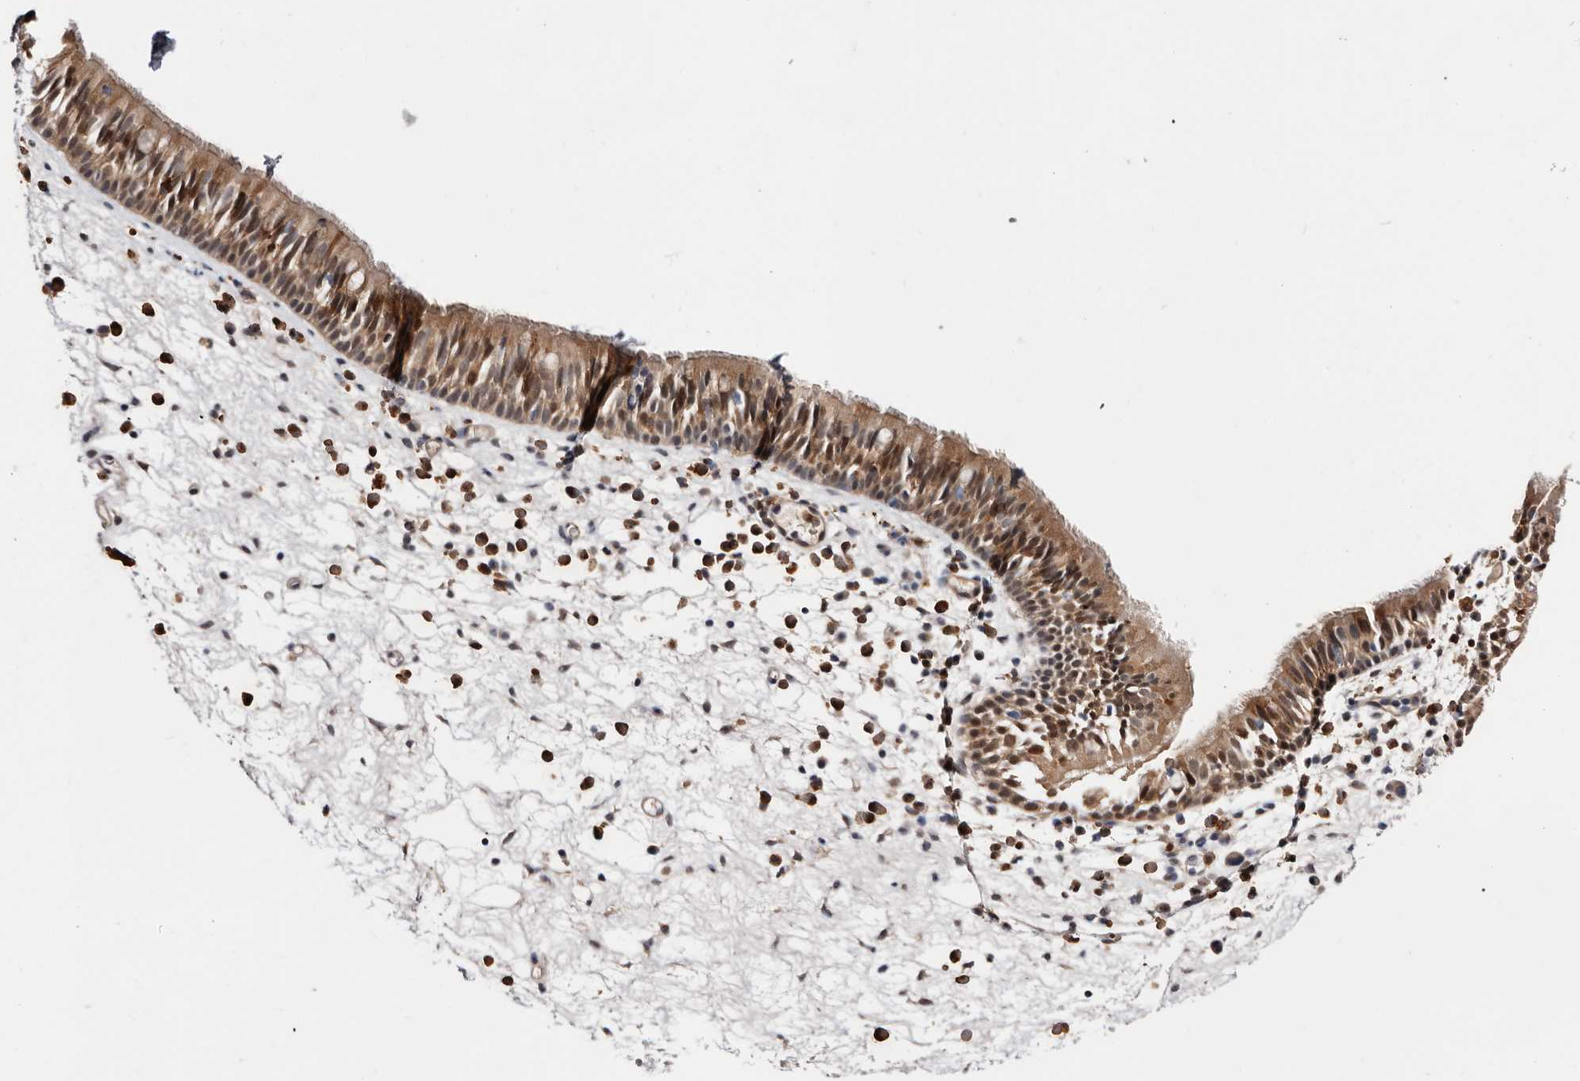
{"staining": {"intensity": "moderate", "quantity": ">75%", "location": "cytoplasmic/membranous,nuclear"}, "tissue": "nasopharynx", "cell_type": "Respiratory epithelial cells", "image_type": "normal", "snomed": [{"axis": "morphology", "description": "Normal tissue, NOS"}, {"axis": "morphology", "description": "Inflammation, NOS"}, {"axis": "morphology", "description": "Malignant melanoma, Metastatic site"}, {"axis": "topography", "description": "Nasopharynx"}], "caption": "Immunohistochemical staining of unremarkable human nasopharynx demonstrates >75% levels of moderate cytoplasmic/membranous,nuclear protein positivity in approximately >75% of respiratory epithelial cells.", "gene": "TP53I3", "patient": {"sex": "male", "age": 70}}